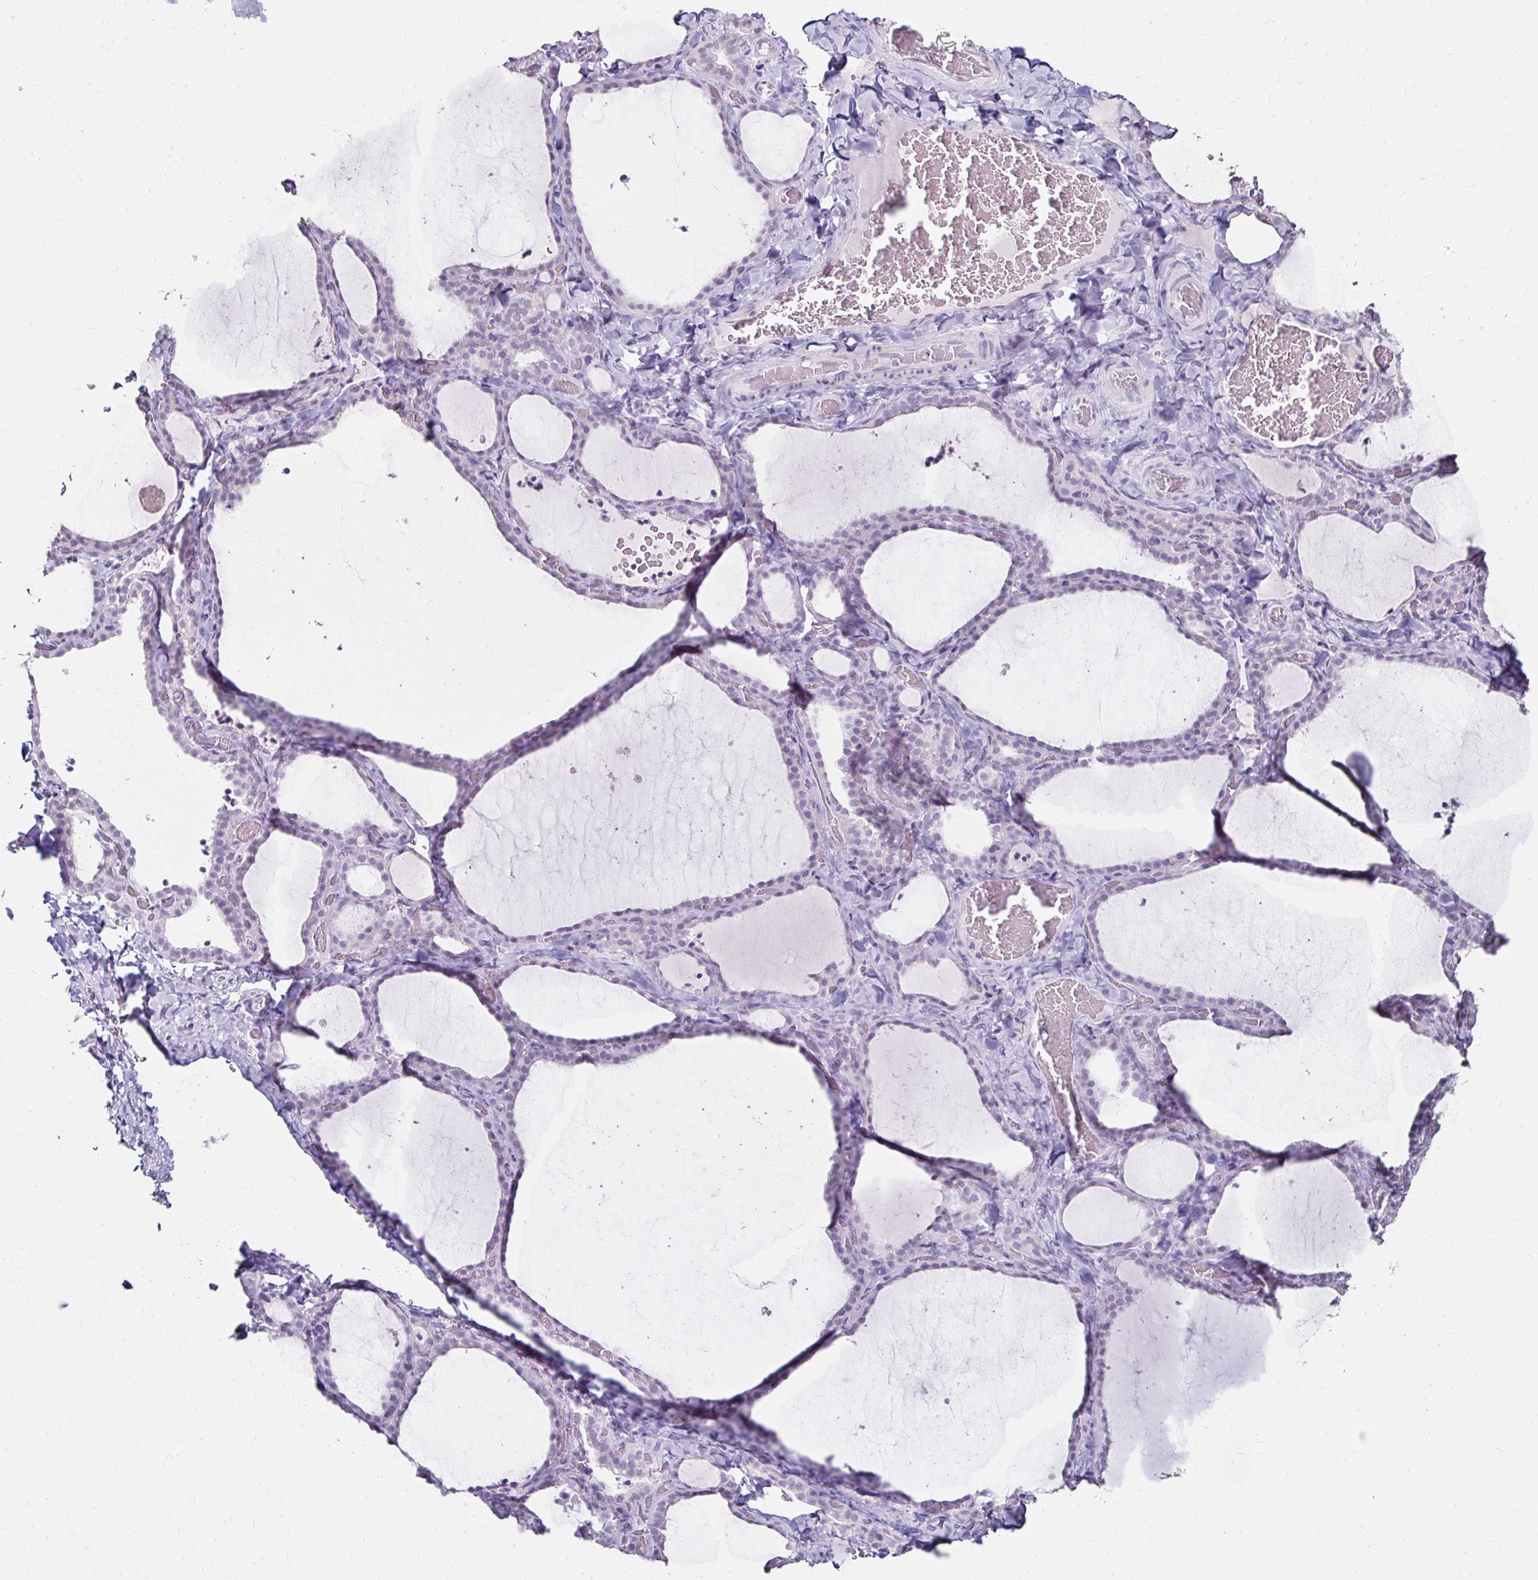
{"staining": {"intensity": "negative", "quantity": "none", "location": "none"}, "tissue": "thyroid gland", "cell_type": "Glandular cells", "image_type": "normal", "snomed": [{"axis": "morphology", "description": "Normal tissue, NOS"}, {"axis": "topography", "description": "Thyroid gland"}], "caption": "Glandular cells show no significant protein staining in unremarkable thyroid gland.", "gene": "TOMM34", "patient": {"sex": "female", "age": 22}}